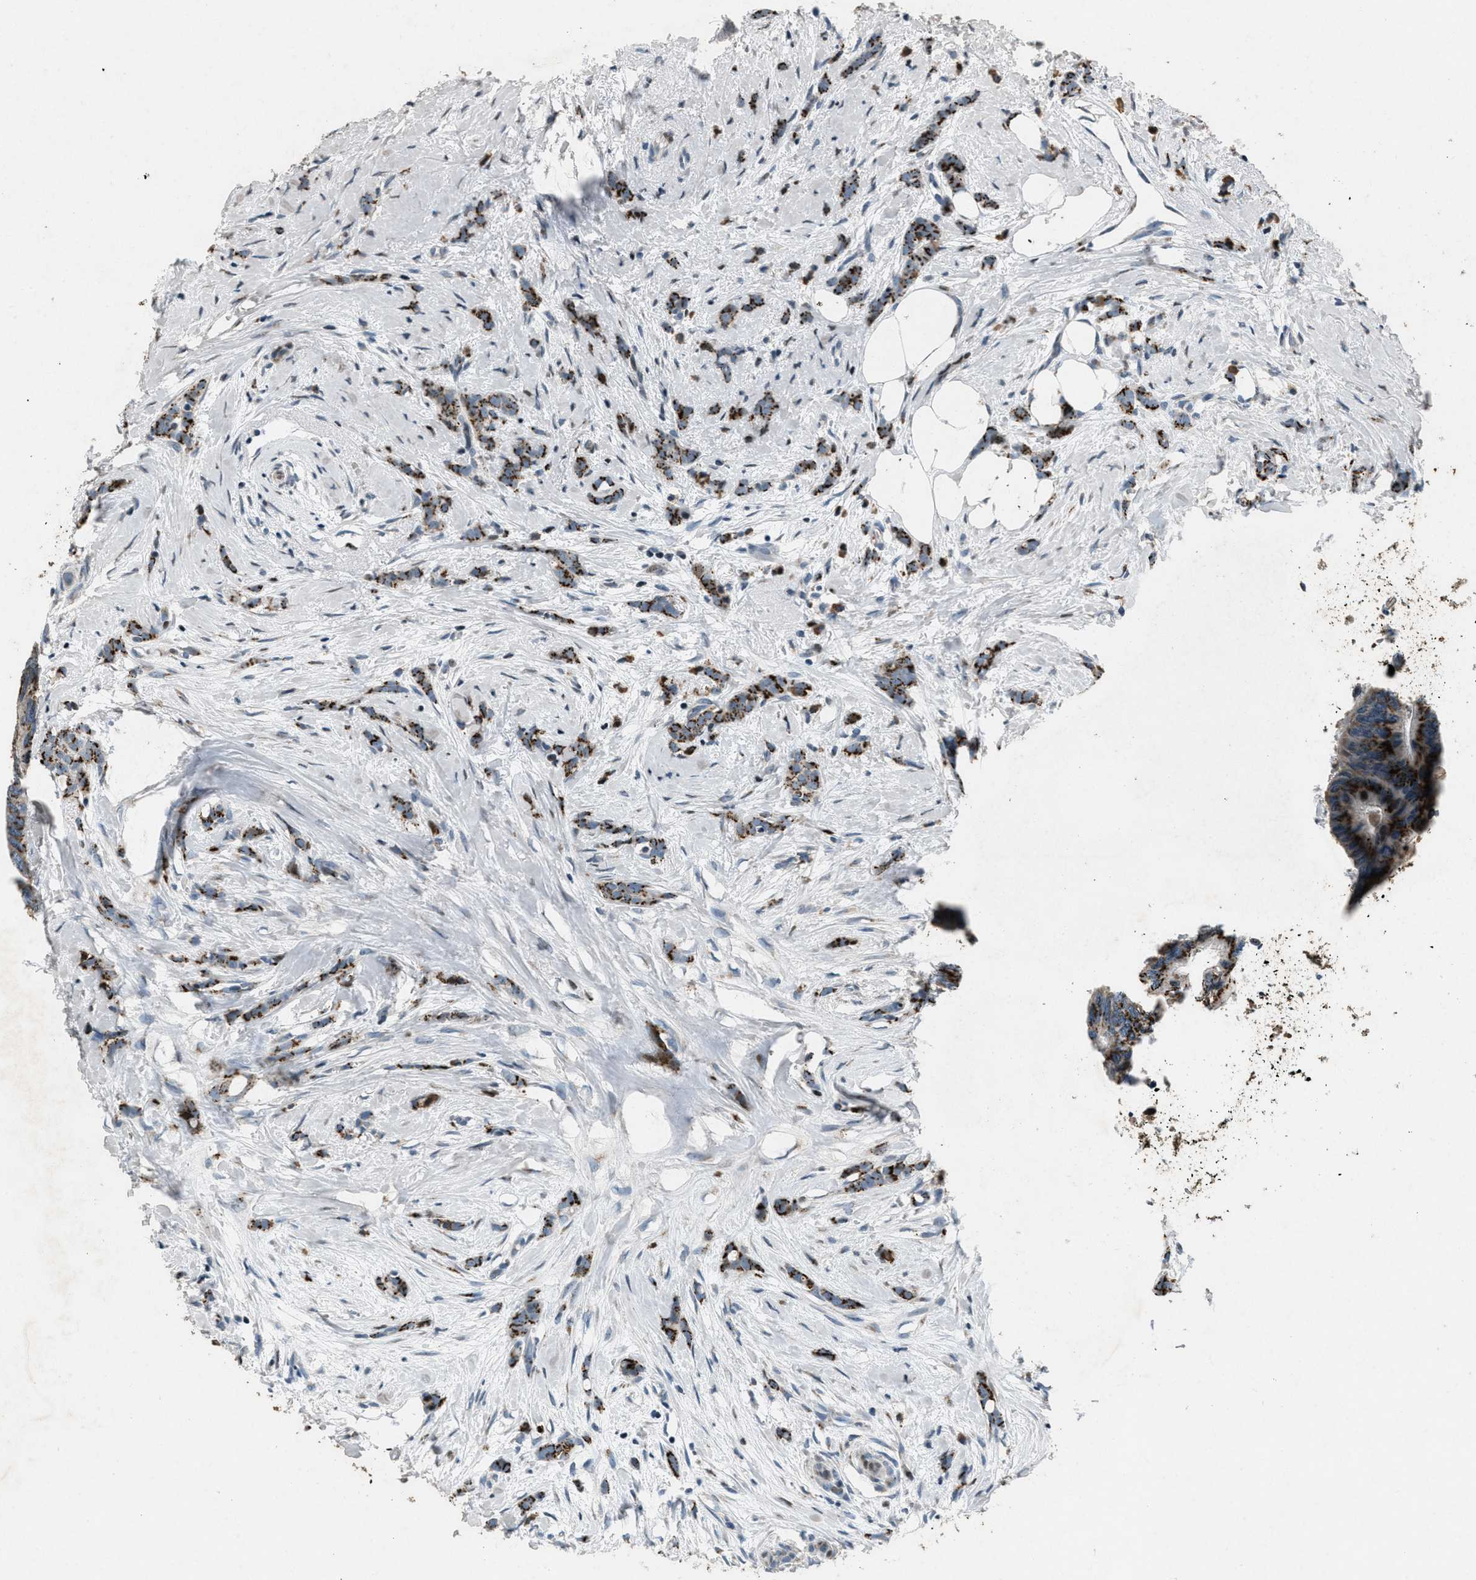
{"staining": {"intensity": "strong", "quantity": ">75%", "location": "cytoplasmic/membranous"}, "tissue": "breast cancer", "cell_type": "Tumor cells", "image_type": "cancer", "snomed": [{"axis": "morphology", "description": "Lobular carcinoma, in situ"}, {"axis": "morphology", "description": "Lobular carcinoma"}, {"axis": "topography", "description": "Breast"}], "caption": "This micrograph exhibits immunohistochemistry (IHC) staining of human breast cancer, with high strong cytoplasmic/membranous positivity in approximately >75% of tumor cells.", "gene": "GPC6", "patient": {"sex": "female", "age": 41}}